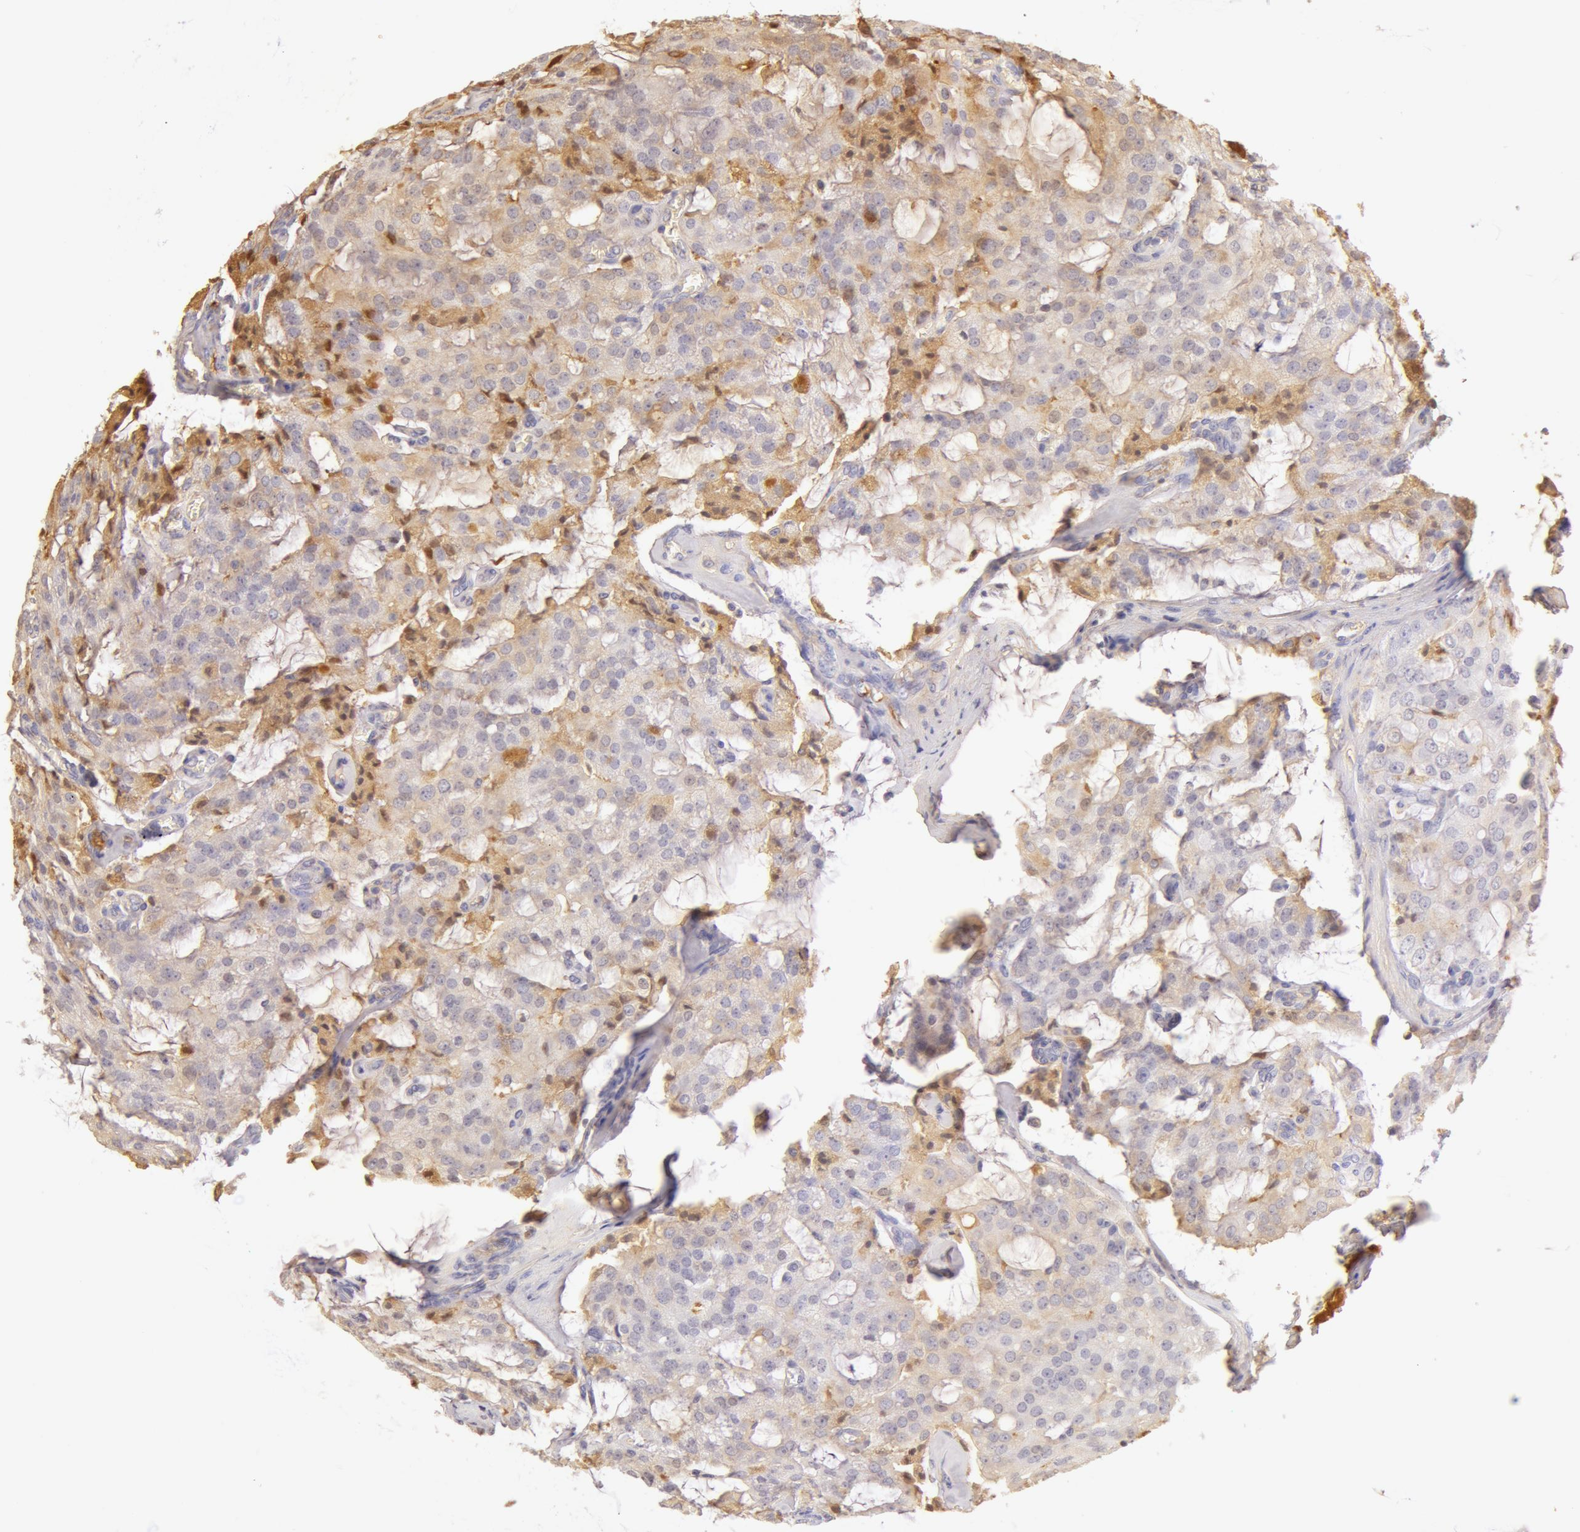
{"staining": {"intensity": "negative", "quantity": "none", "location": "none"}, "tissue": "prostate cancer", "cell_type": "Tumor cells", "image_type": "cancer", "snomed": [{"axis": "morphology", "description": "Adenocarcinoma, Medium grade"}, {"axis": "topography", "description": "Prostate"}], "caption": "A photomicrograph of prostate cancer (adenocarcinoma (medium-grade)) stained for a protein shows no brown staining in tumor cells. Brightfield microscopy of immunohistochemistry (IHC) stained with DAB (3,3'-diaminobenzidine) (brown) and hematoxylin (blue), captured at high magnification.", "gene": "AHSG", "patient": {"sex": "male", "age": 60}}